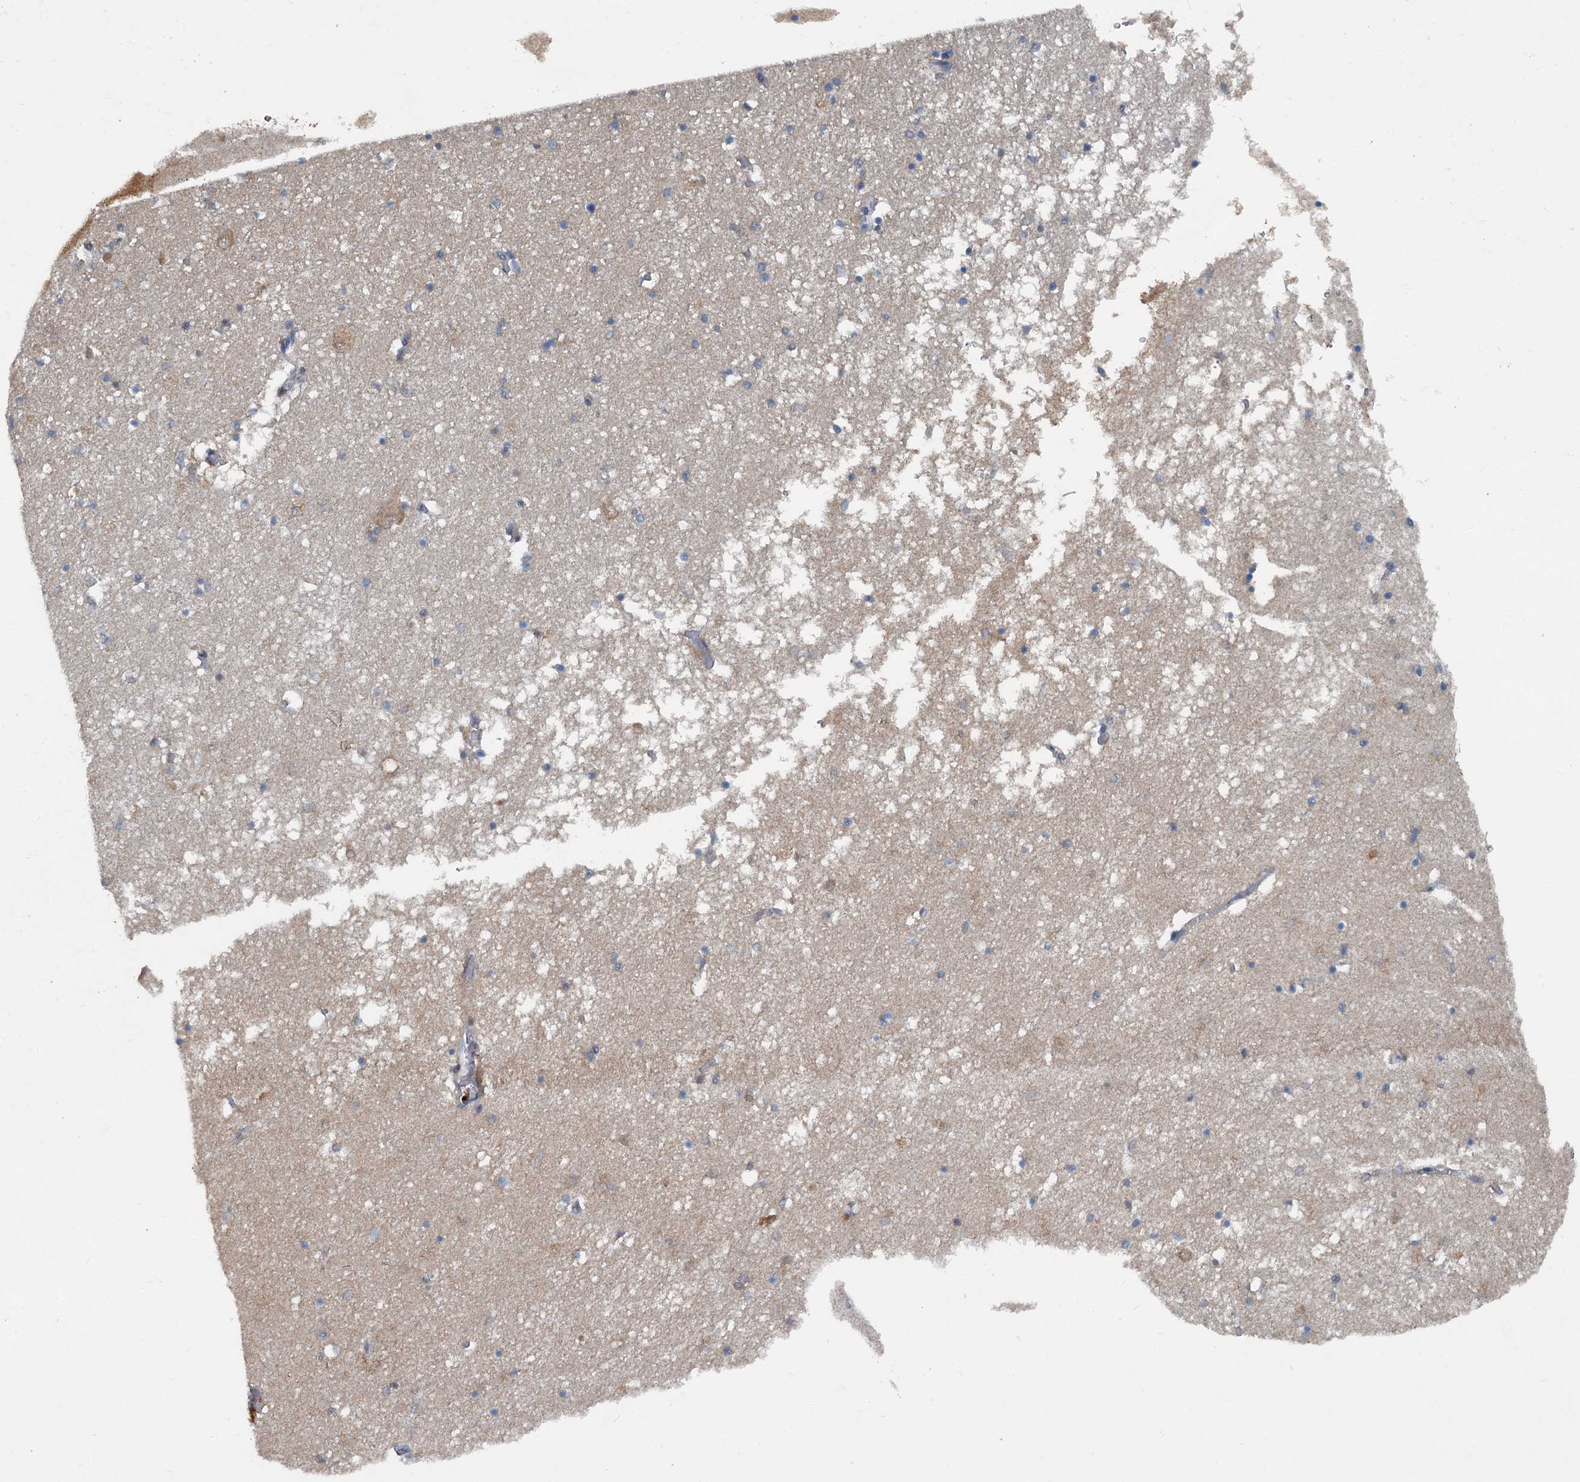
{"staining": {"intensity": "moderate", "quantity": "<25%", "location": "cytoplasmic/membranous,nuclear"}, "tissue": "hippocampus", "cell_type": "Glial cells", "image_type": "normal", "snomed": [{"axis": "morphology", "description": "Normal tissue, NOS"}, {"axis": "topography", "description": "Hippocampus"}], "caption": "Immunohistochemistry (IHC) (DAB) staining of normal hippocampus shows moderate cytoplasmic/membranous,nuclear protein expression in approximately <25% of glial cells.", "gene": "GPI", "patient": {"sex": "male", "age": 70}}